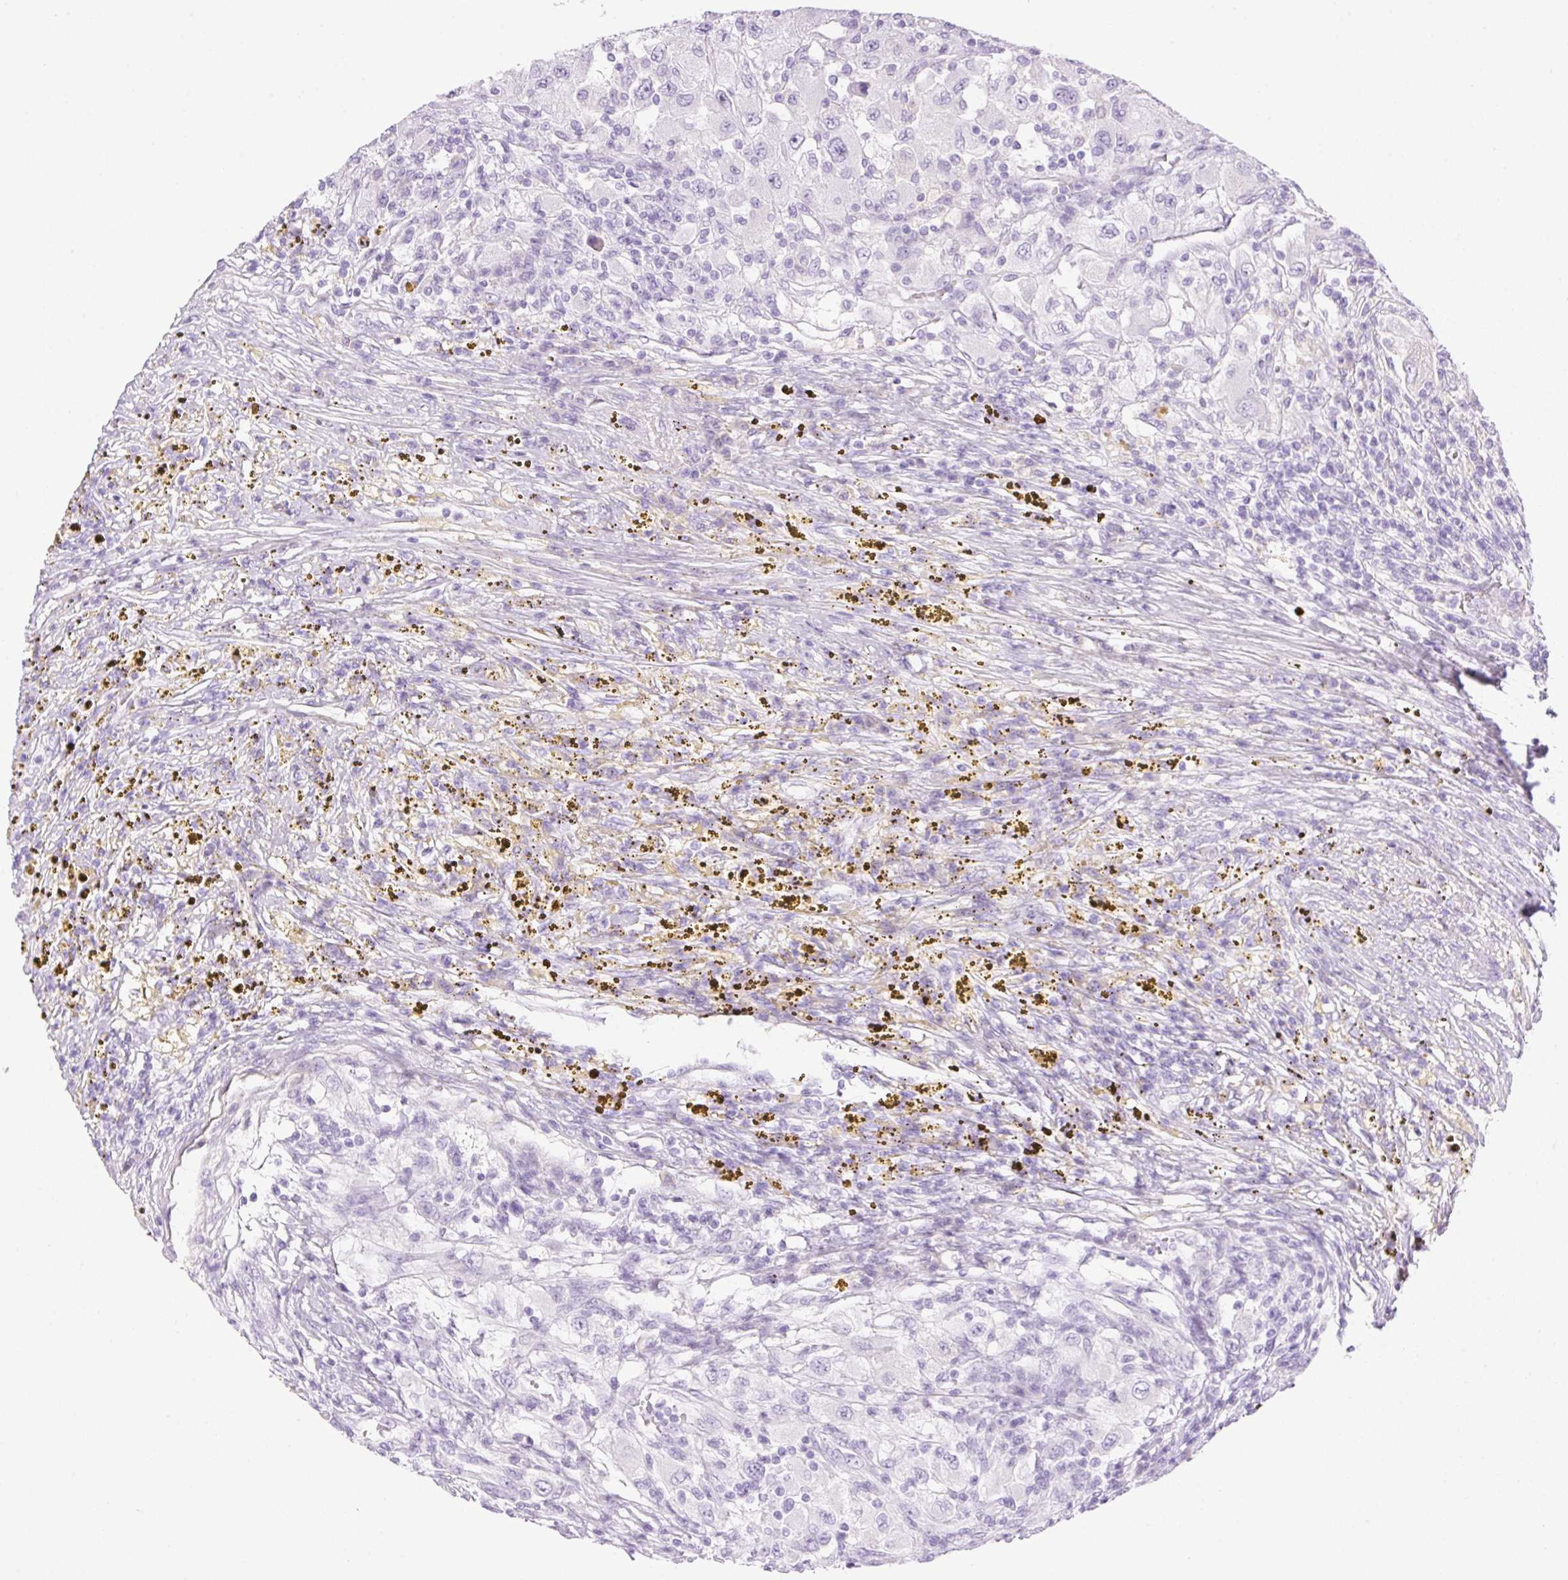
{"staining": {"intensity": "negative", "quantity": "none", "location": "none"}, "tissue": "renal cancer", "cell_type": "Tumor cells", "image_type": "cancer", "snomed": [{"axis": "morphology", "description": "Adenocarcinoma, NOS"}, {"axis": "topography", "description": "Kidney"}], "caption": "DAB (3,3'-diaminobenzidine) immunohistochemical staining of human adenocarcinoma (renal) displays no significant expression in tumor cells. The staining was performed using DAB (3,3'-diaminobenzidine) to visualize the protein expression in brown, while the nuclei were stained in blue with hematoxylin (Magnification: 20x).", "gene": "PALM3", "patient": {"sex": "female", "age": 67}}